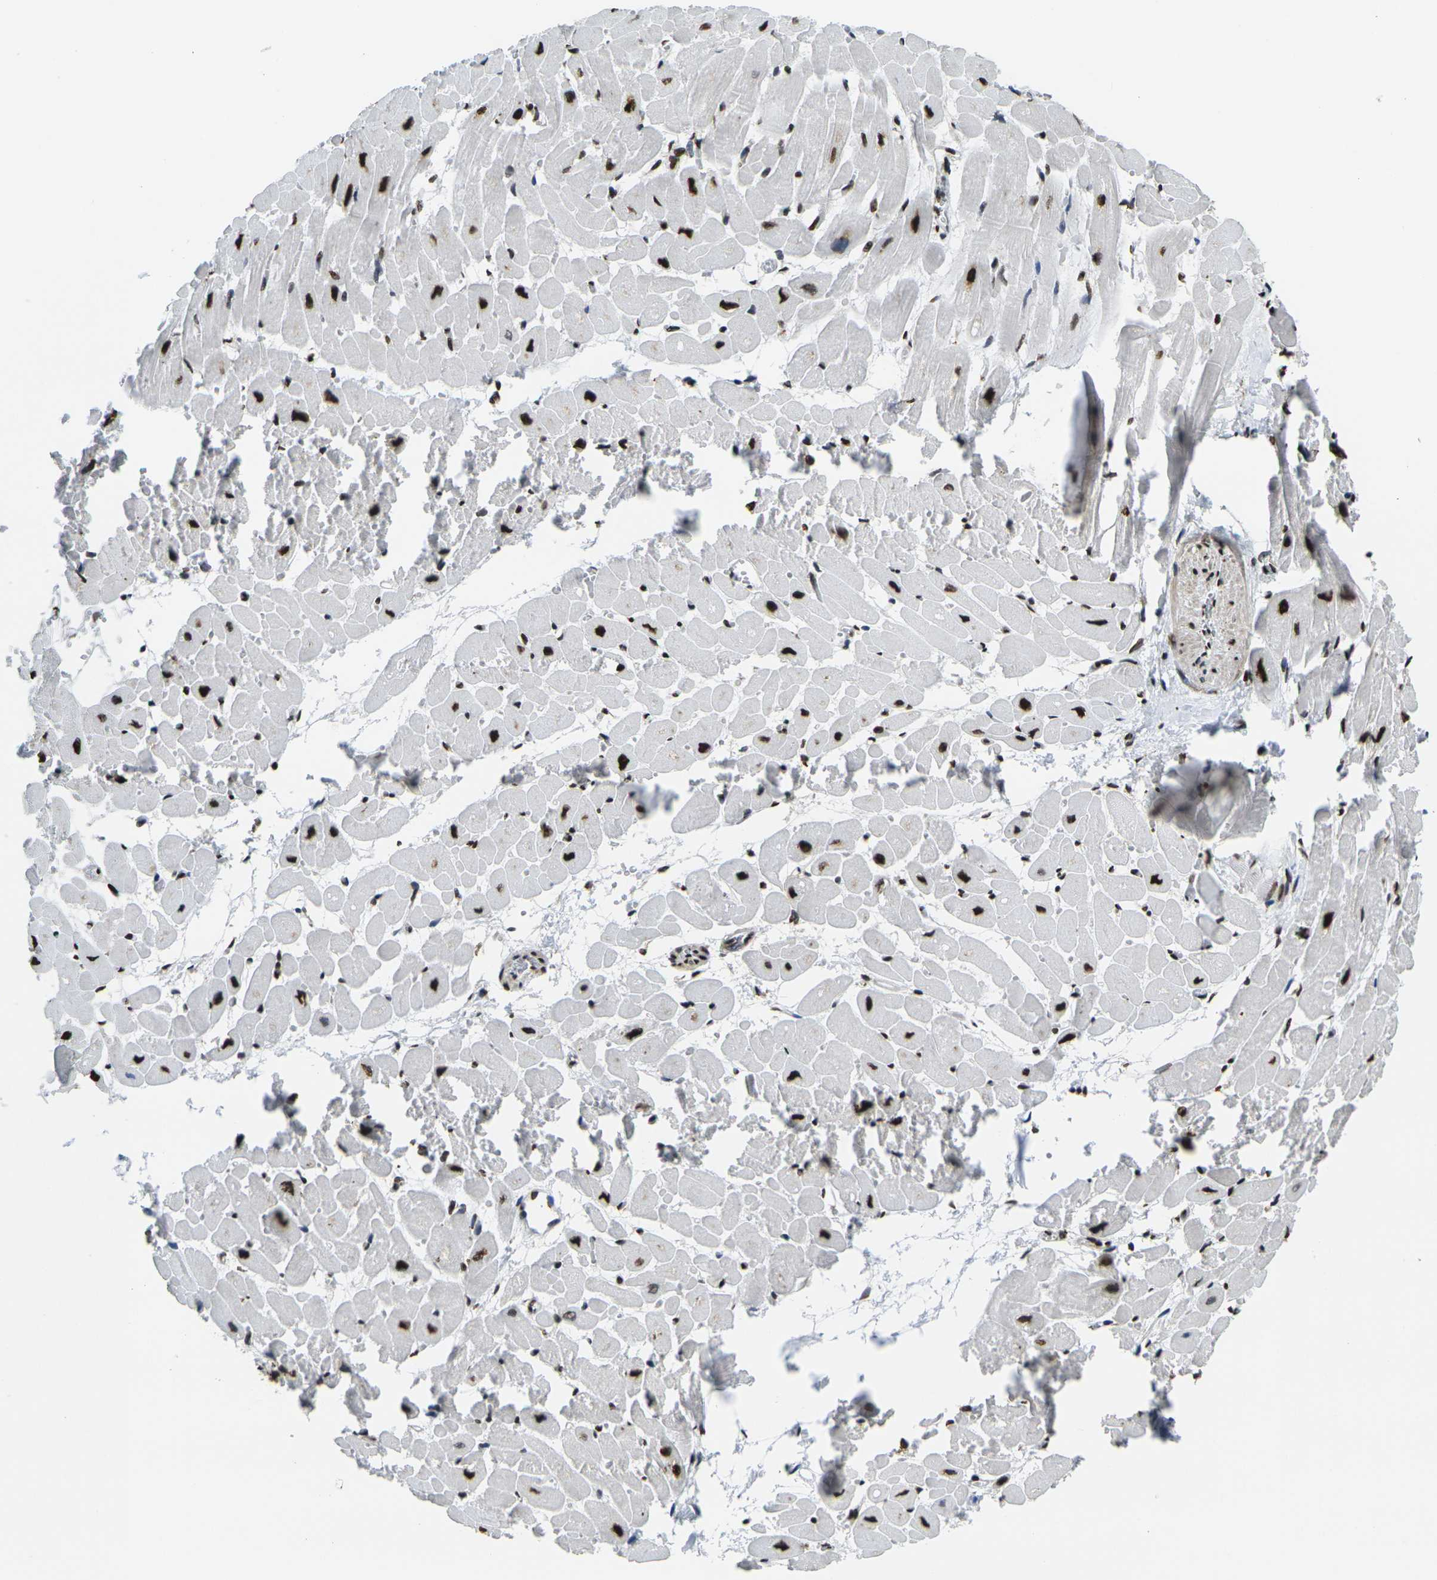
{"staining": {"intensity": "strong", "quantity": ">75%", "location": "nuclear"}, "tissue": "heart muscle", "cell_type": "Cardiomyocytes", "image_type": "normal", "snomed": [{"axis": "morphology", "description": "Normal tissue, NOS"}, {"axis": "topography", "description": "Heart"}], "caption": "Immunohistochemical staining of unremarkable heart muscle displays high levels of strong nuclear expression in about >75% of cardiomyocytes.", "gene": "SMARCC1", "patient": {"sex": "male", "age": 45}}